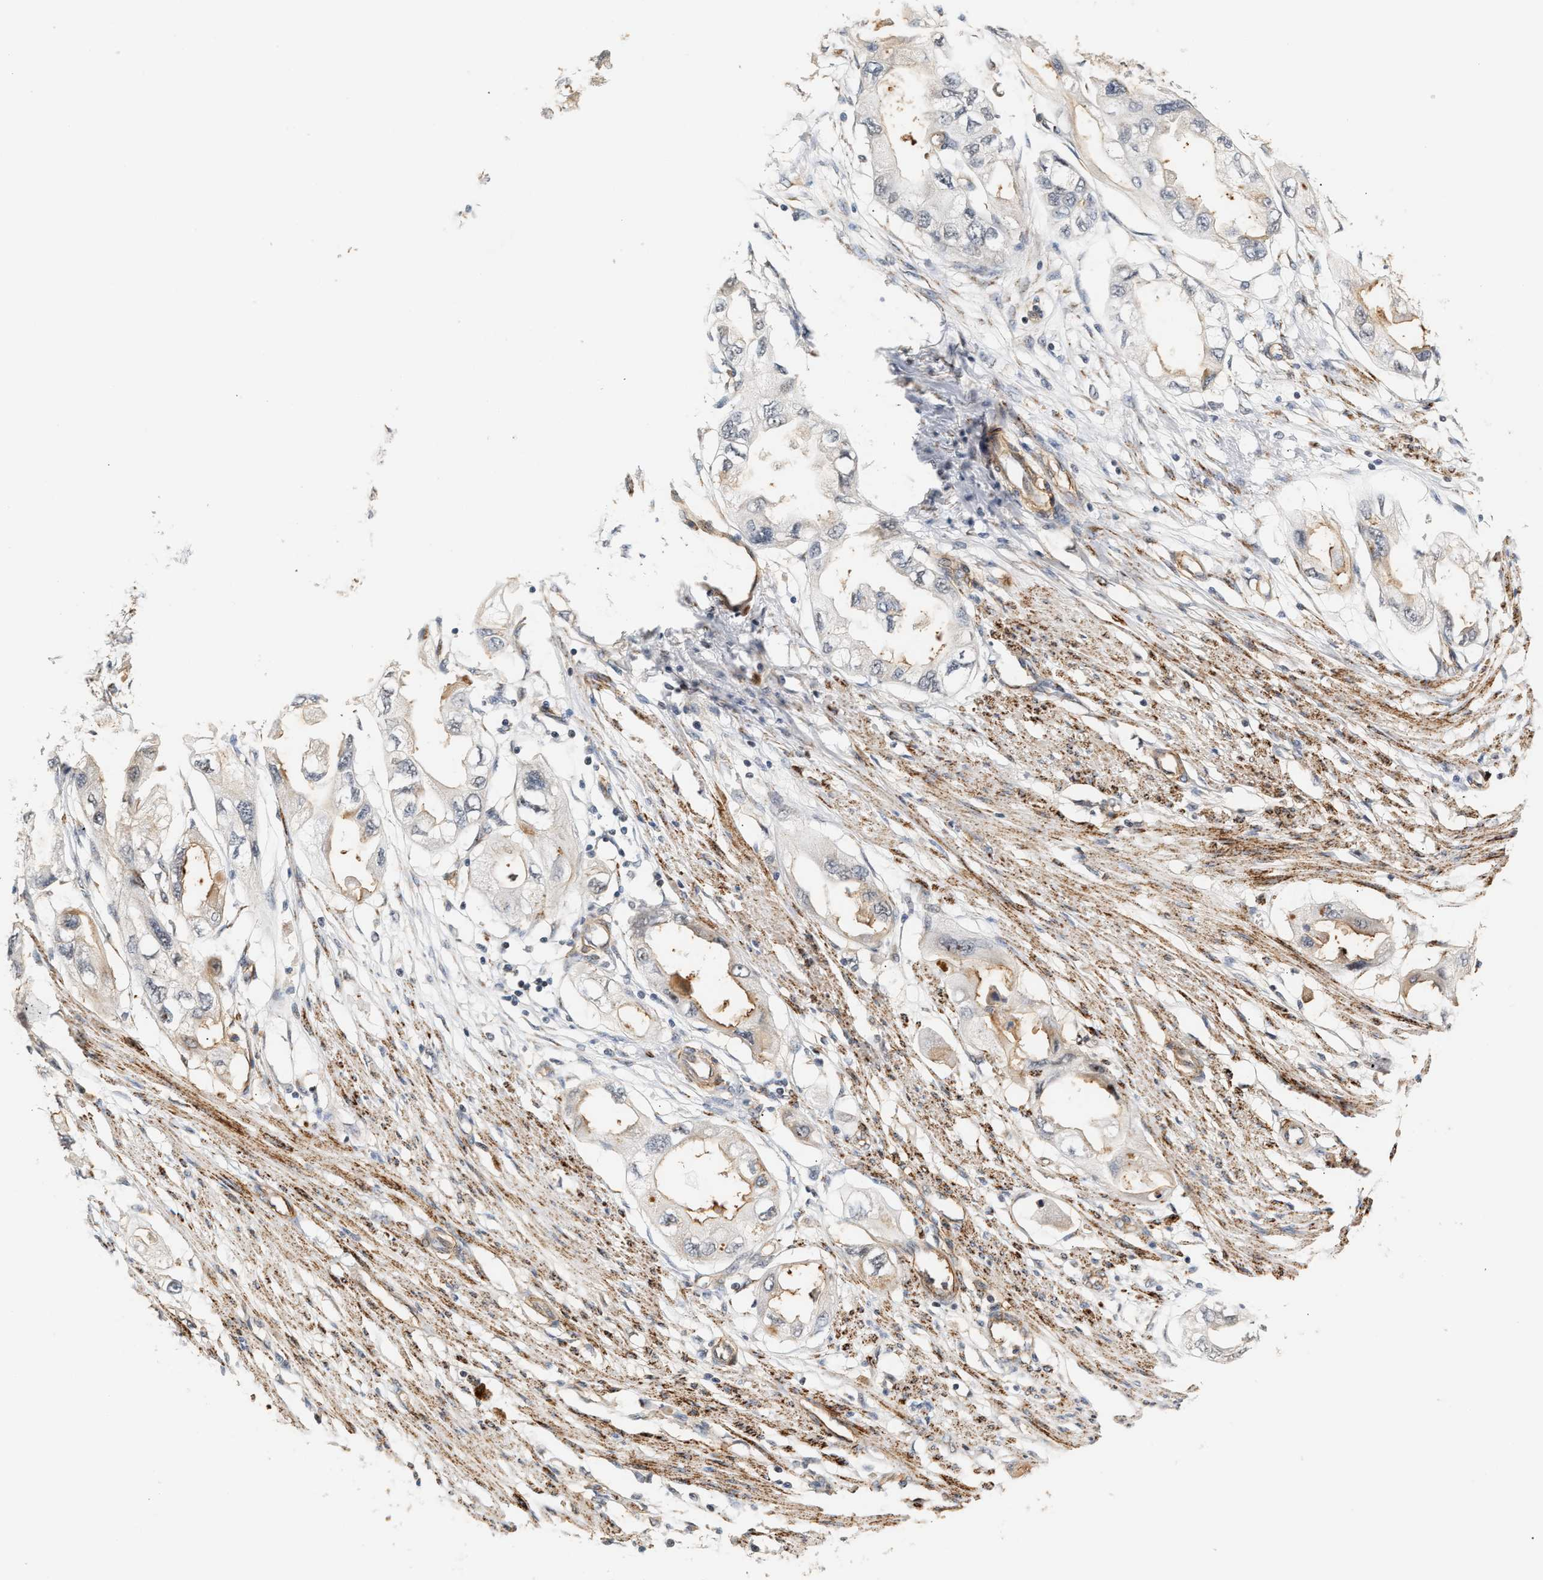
{"staining": {"intensity": "negative", "quantity": "none", "location": "none"}, "tissue": "endometrial cancer", "cell_type": "Tumor cells", "image_type": "cancer", "snomed": [{"axis": "morphology", "description": "Adenocarcinoma, NOS"}, {"axis": "topography", "description": "Endometrium"}], "caption": "Immunohistochemistry (IHC) image of neoplastic tissue: human endometrial adenocarcinoma stained with DAB (3,3'-diaminobenzidine) shows no significant protein staining in tumor cells.", "gene": "PLXND1", "patient": {"sex": "female", "age": 67}}